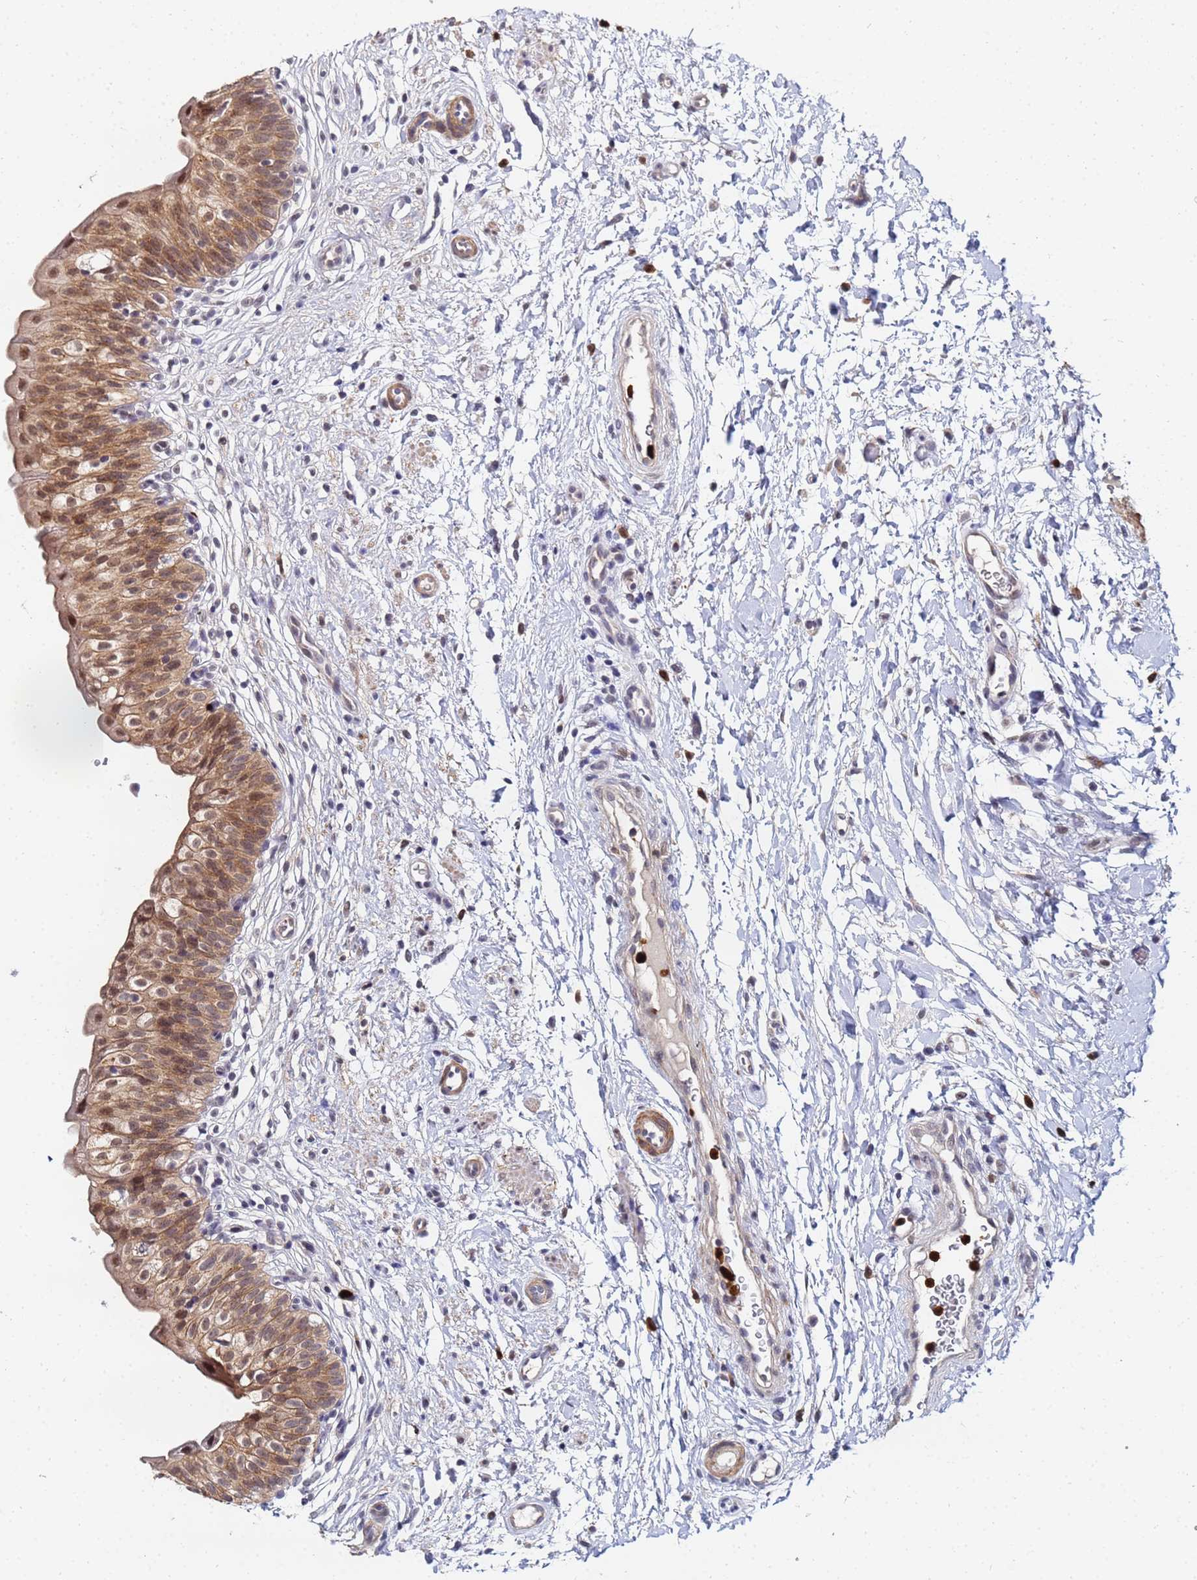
{"staining": {"intensity": "moderate", "quantity": ">75%", "location": "cytoplasmic/membranous,nuclear"}, "tissue": "urinary bladder", "cell_type": "Urothelial cells", "image_type": "normal", "snomed": [{"axis": "morphology", "description": "Normal tissue, NOS"}, {"axis": "topography", "description": "Urinary bladder"}], "caption": "Benign urinary bladder shows moderate cytoplasmic/membranous,nuclear staining in about >75% of urothelial cells.", "gene": "MTCL1", "patient": {"sex": "male", "age": 55}}